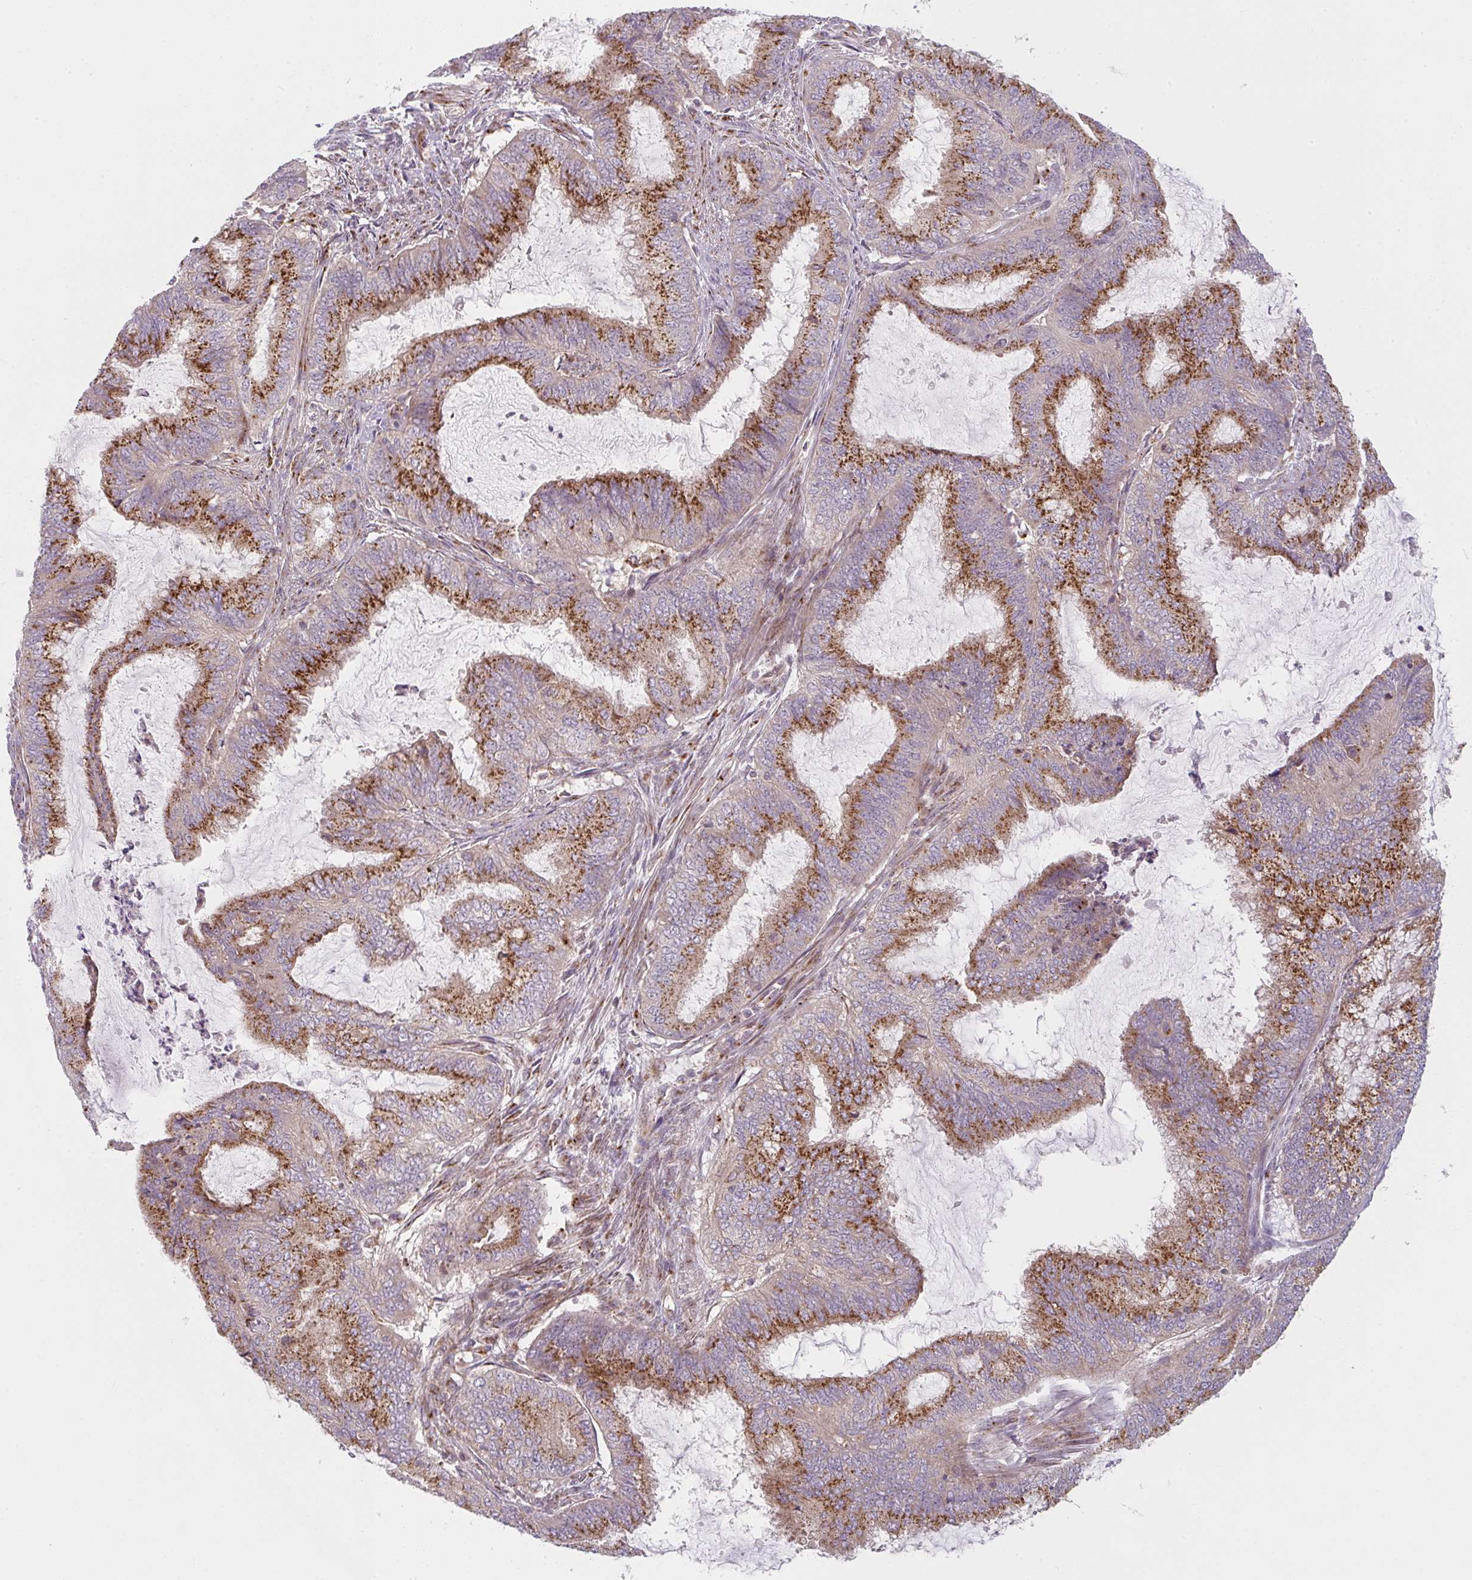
{"staining": {"intensity": "strong", "quantity": "25%-75%", "location": "cytoplasmic/membranous"}, "tissue": "endometrial cancer", "cell_type": "Tumor cells", "image_type": "cancer", "snomed": [{"axis": "morphology", "description": "Adenocarcinoma, NOS"}, {"axis": "topography", "description": "Endometrium"}], "caption": "Immunohistochemistry of endometrial adenocarcinoma exhibits high levels of strong cytoplasmic/membranous staining in about 25%-75% of tumor cells.", "gene": "GVQW3", "patient": {"sex": "female", "age": 51}}